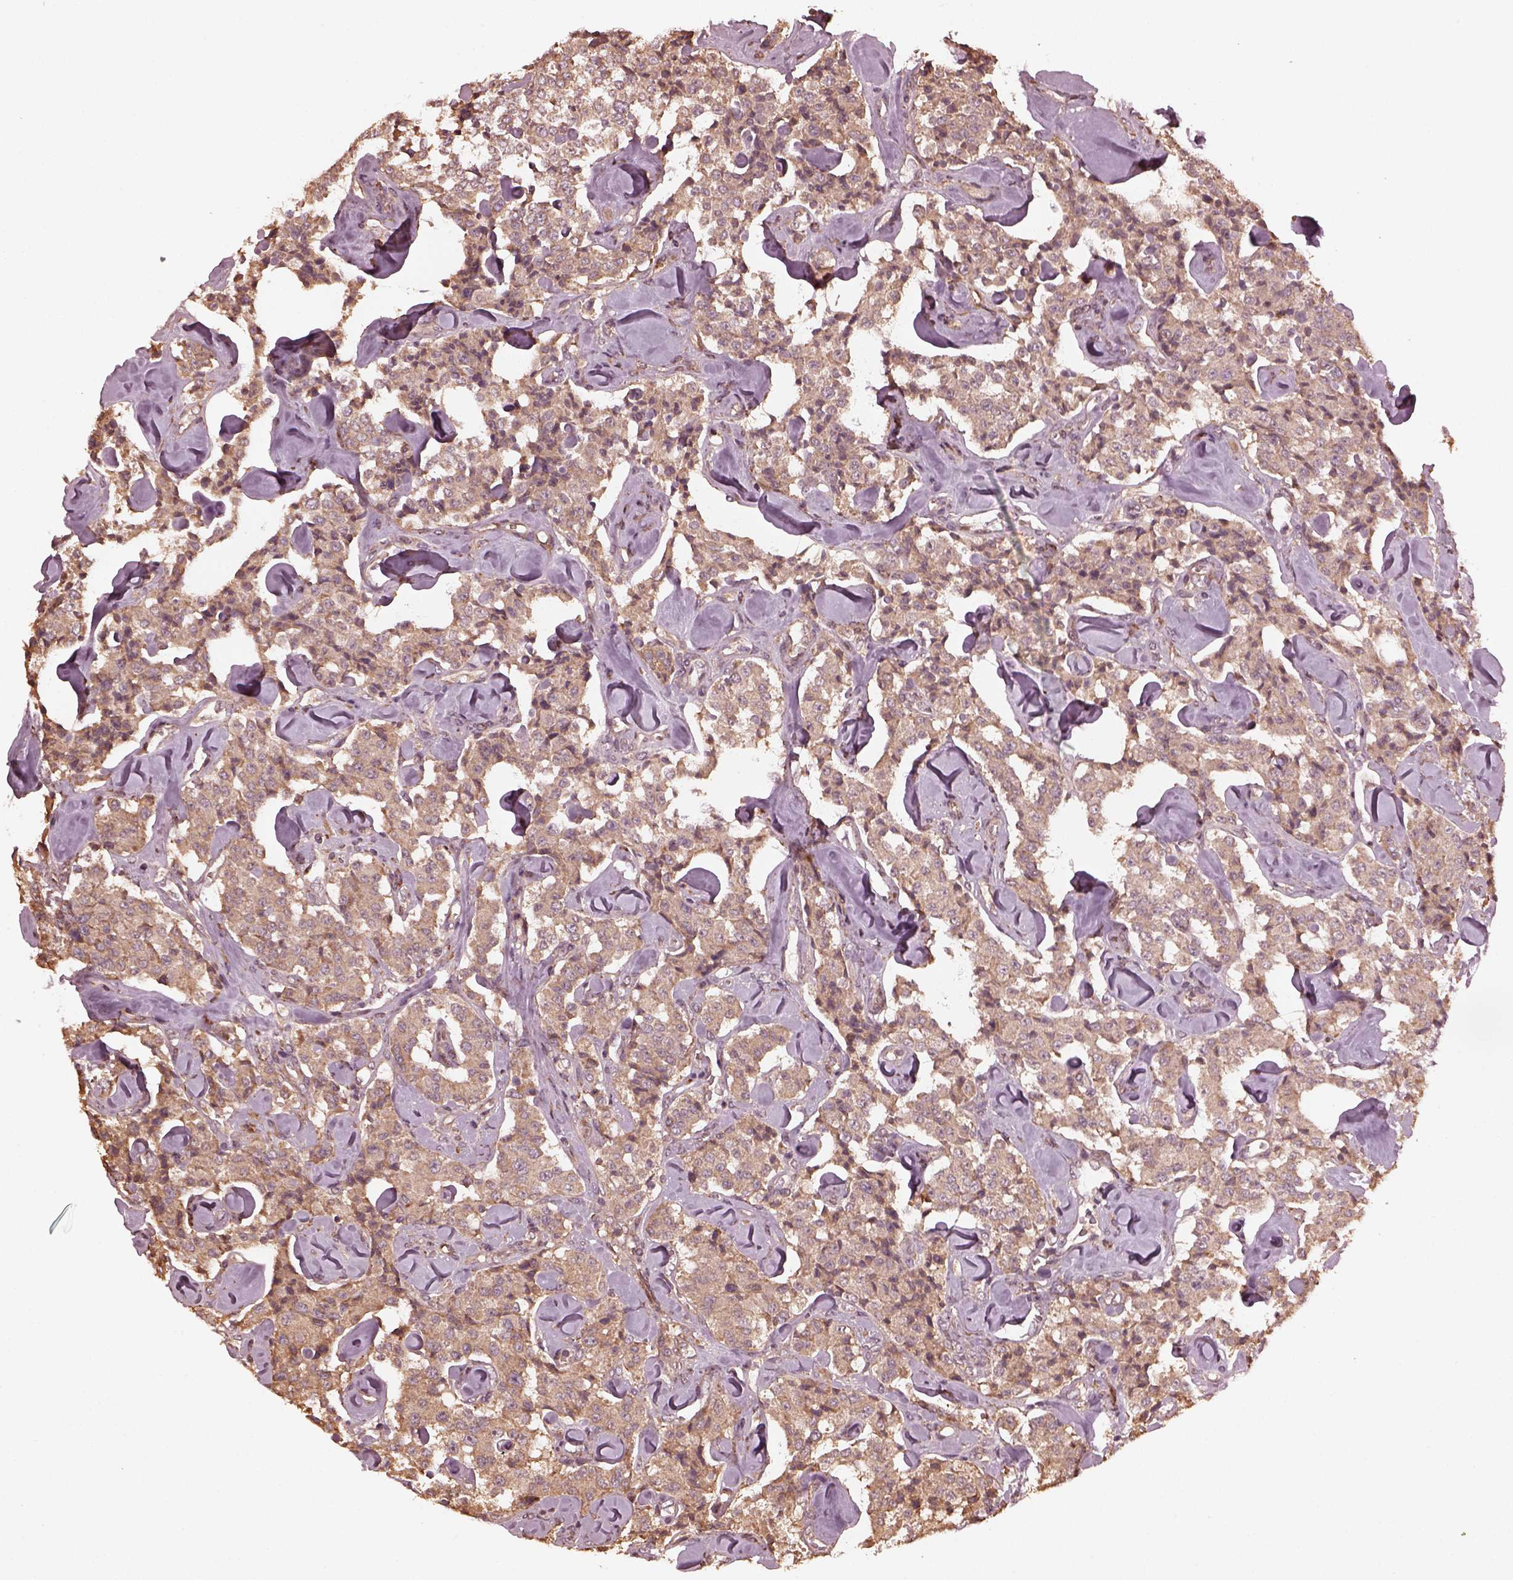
{"staining": {"intensity": "weak", "quantity": ">75%", "location": "cytoplasmic/membranous"}, "tissue": "carcinoid", "cell_type": "Tumor cells", "image_type": "cancer", "snomed": [{"axis": "morphology", "description": "Carcinoid, malignant, NOS"}, {"axis": "topography", "description": "Pancreas"}], "caption": "This photomicrograph demonstrates immunohistochemistry (IHC) staining of malignant carcinoid, with low weak cytoplasmic/membranous positivity in approximately >75% of tumor cells.", "gene": "ZNF292", "patient": {"sex": "male", "age": 41}}